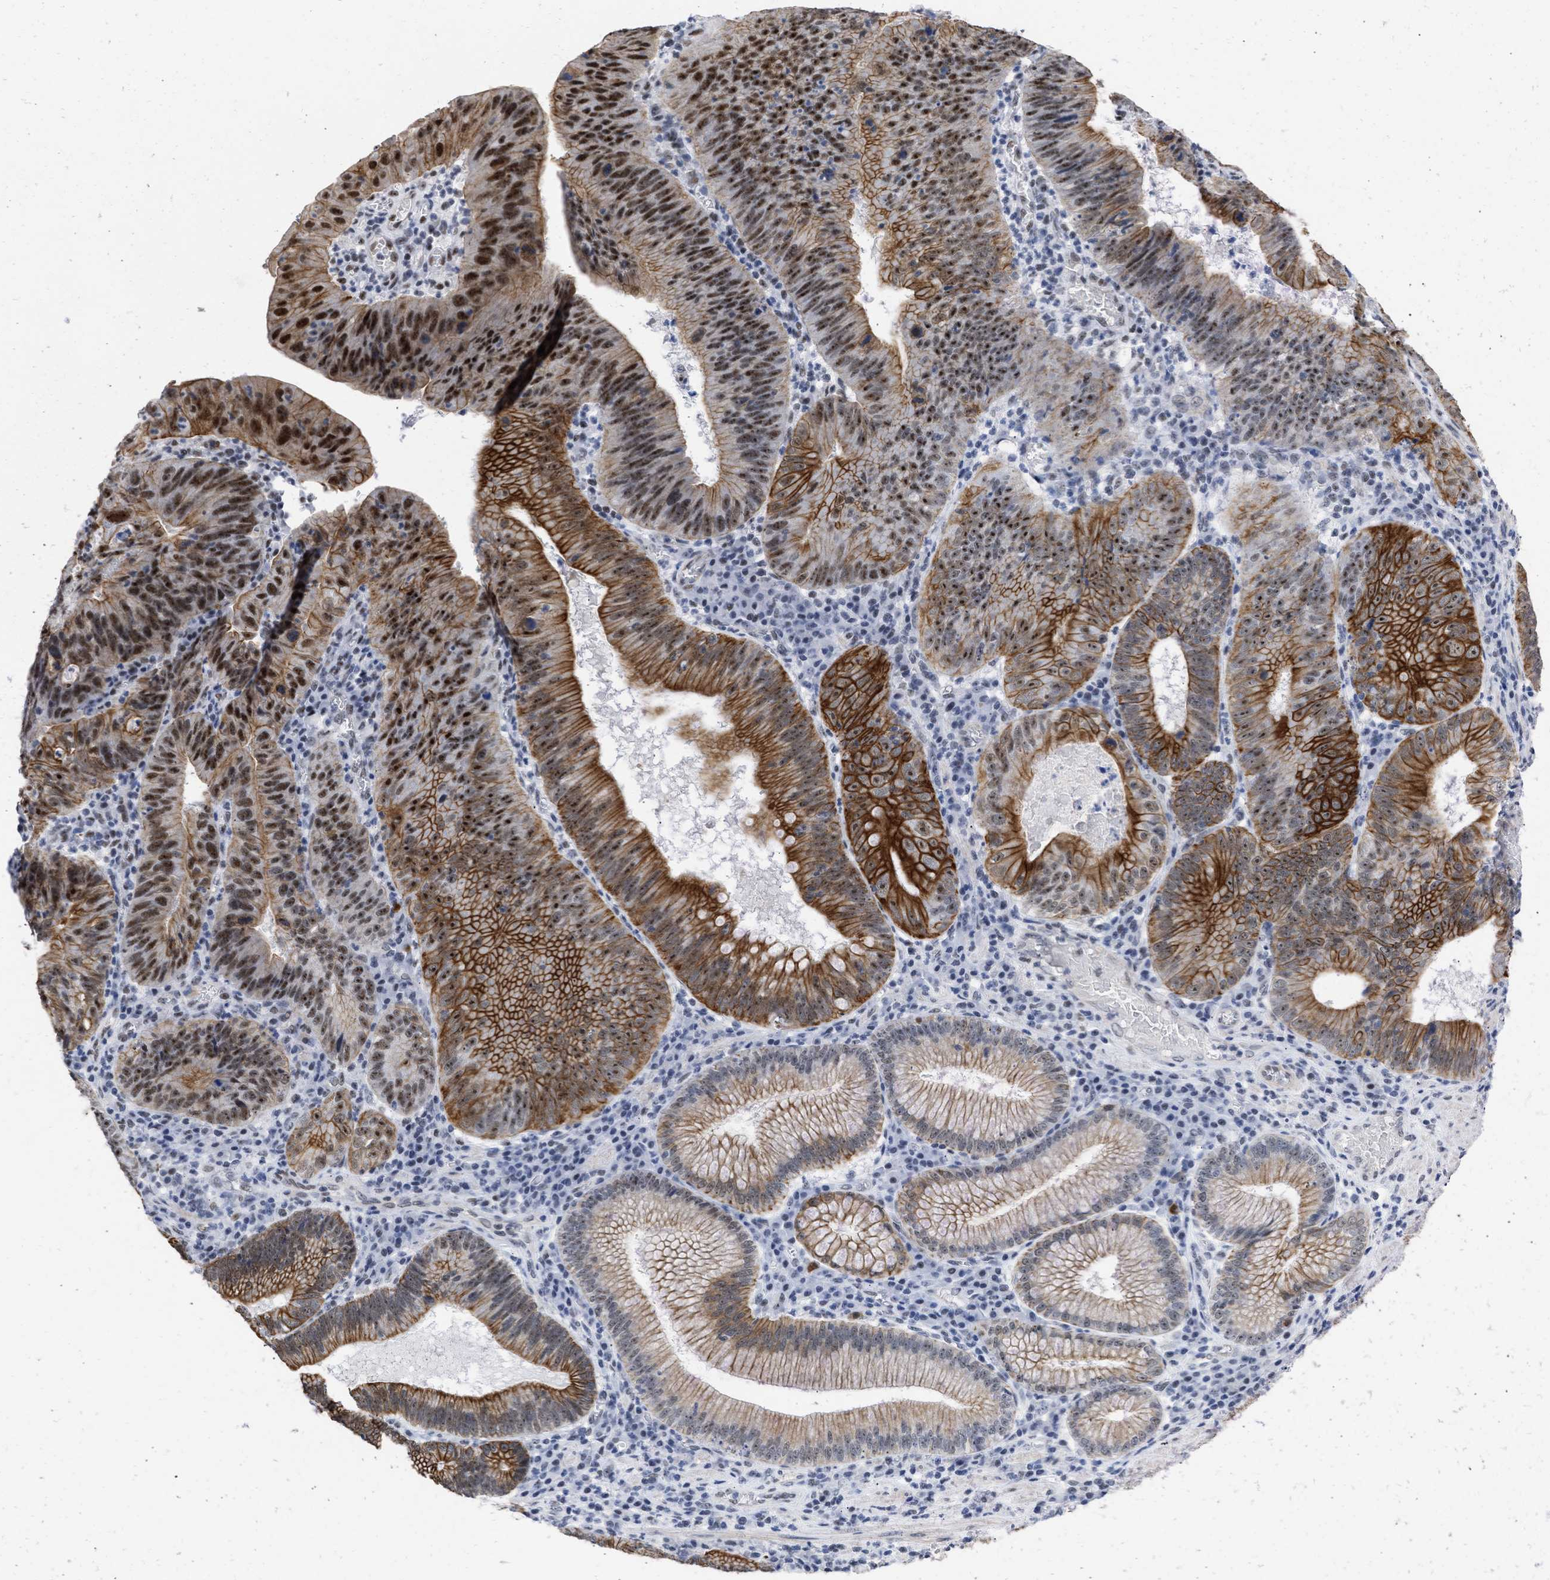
{"staining": {"intensity": "strong", "quantity": ">75%", "location": "cytoplasmic/membranous,nuclear"}, "tissue": "stomach cancer", "cell_type": "Tumor cells", "image_type": "cancer", "snomed": [{"axis": "morphology", "description": "Adenocarcinoma, NOS"}, {"axis": "topography", "description": "Stomach"}], "caption": "Brown immunohistochemical staining in human adenocarcinoma (stomach) displays strong cytoplasmic/membranous and nuclear staining in about >75% of tumor cells.", "gene": "DDX41", "patient": {"sex": "male", "age": 59}}